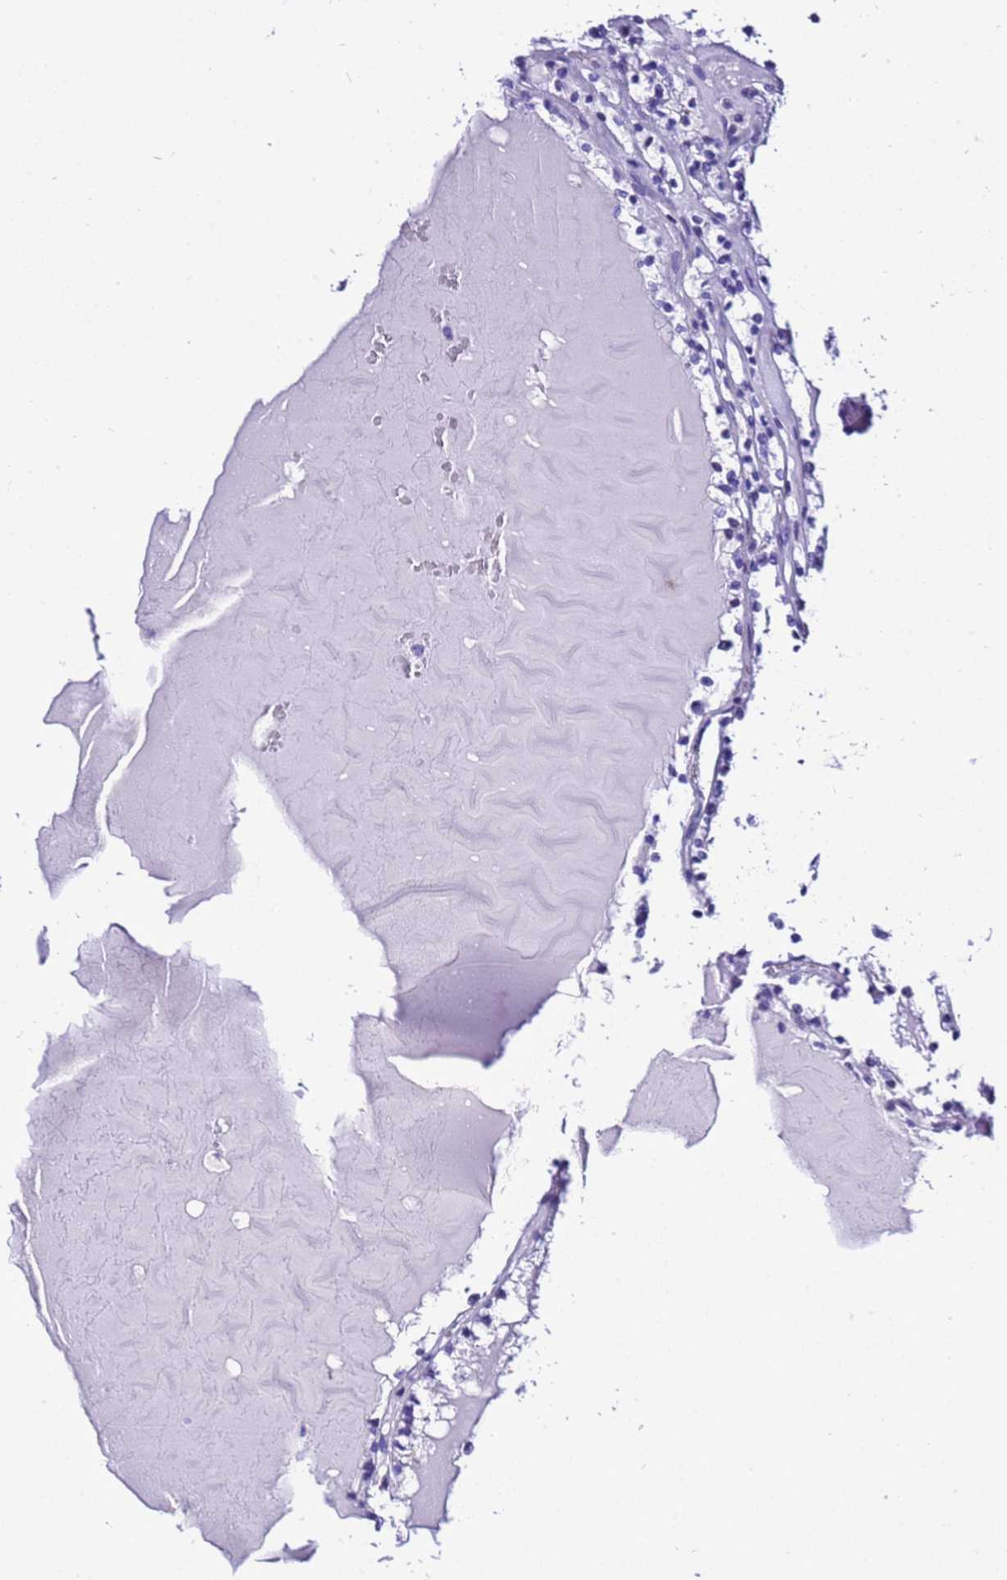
{"staining": {"intensity": "negative", "quantity": "none", "location": "none"}, "tissue": "renal cancer", "cell_type": "Tumor cells", "image_type": "cancer", "snomed": [{"axis": "morphology", "description": "Adenocarcinoma, NOS"}, {"axis": "topography", "description": "Kidney"}], "caption": "Immunohistochemistry (IHC) photomicrograph of neoplastic tissue: adenocarcinoma (renal) stained with DAB shows no significant protein positivity in tumor cells.", "gene": "ZNF417", "patient": {"sex": "female", "age": 56}}